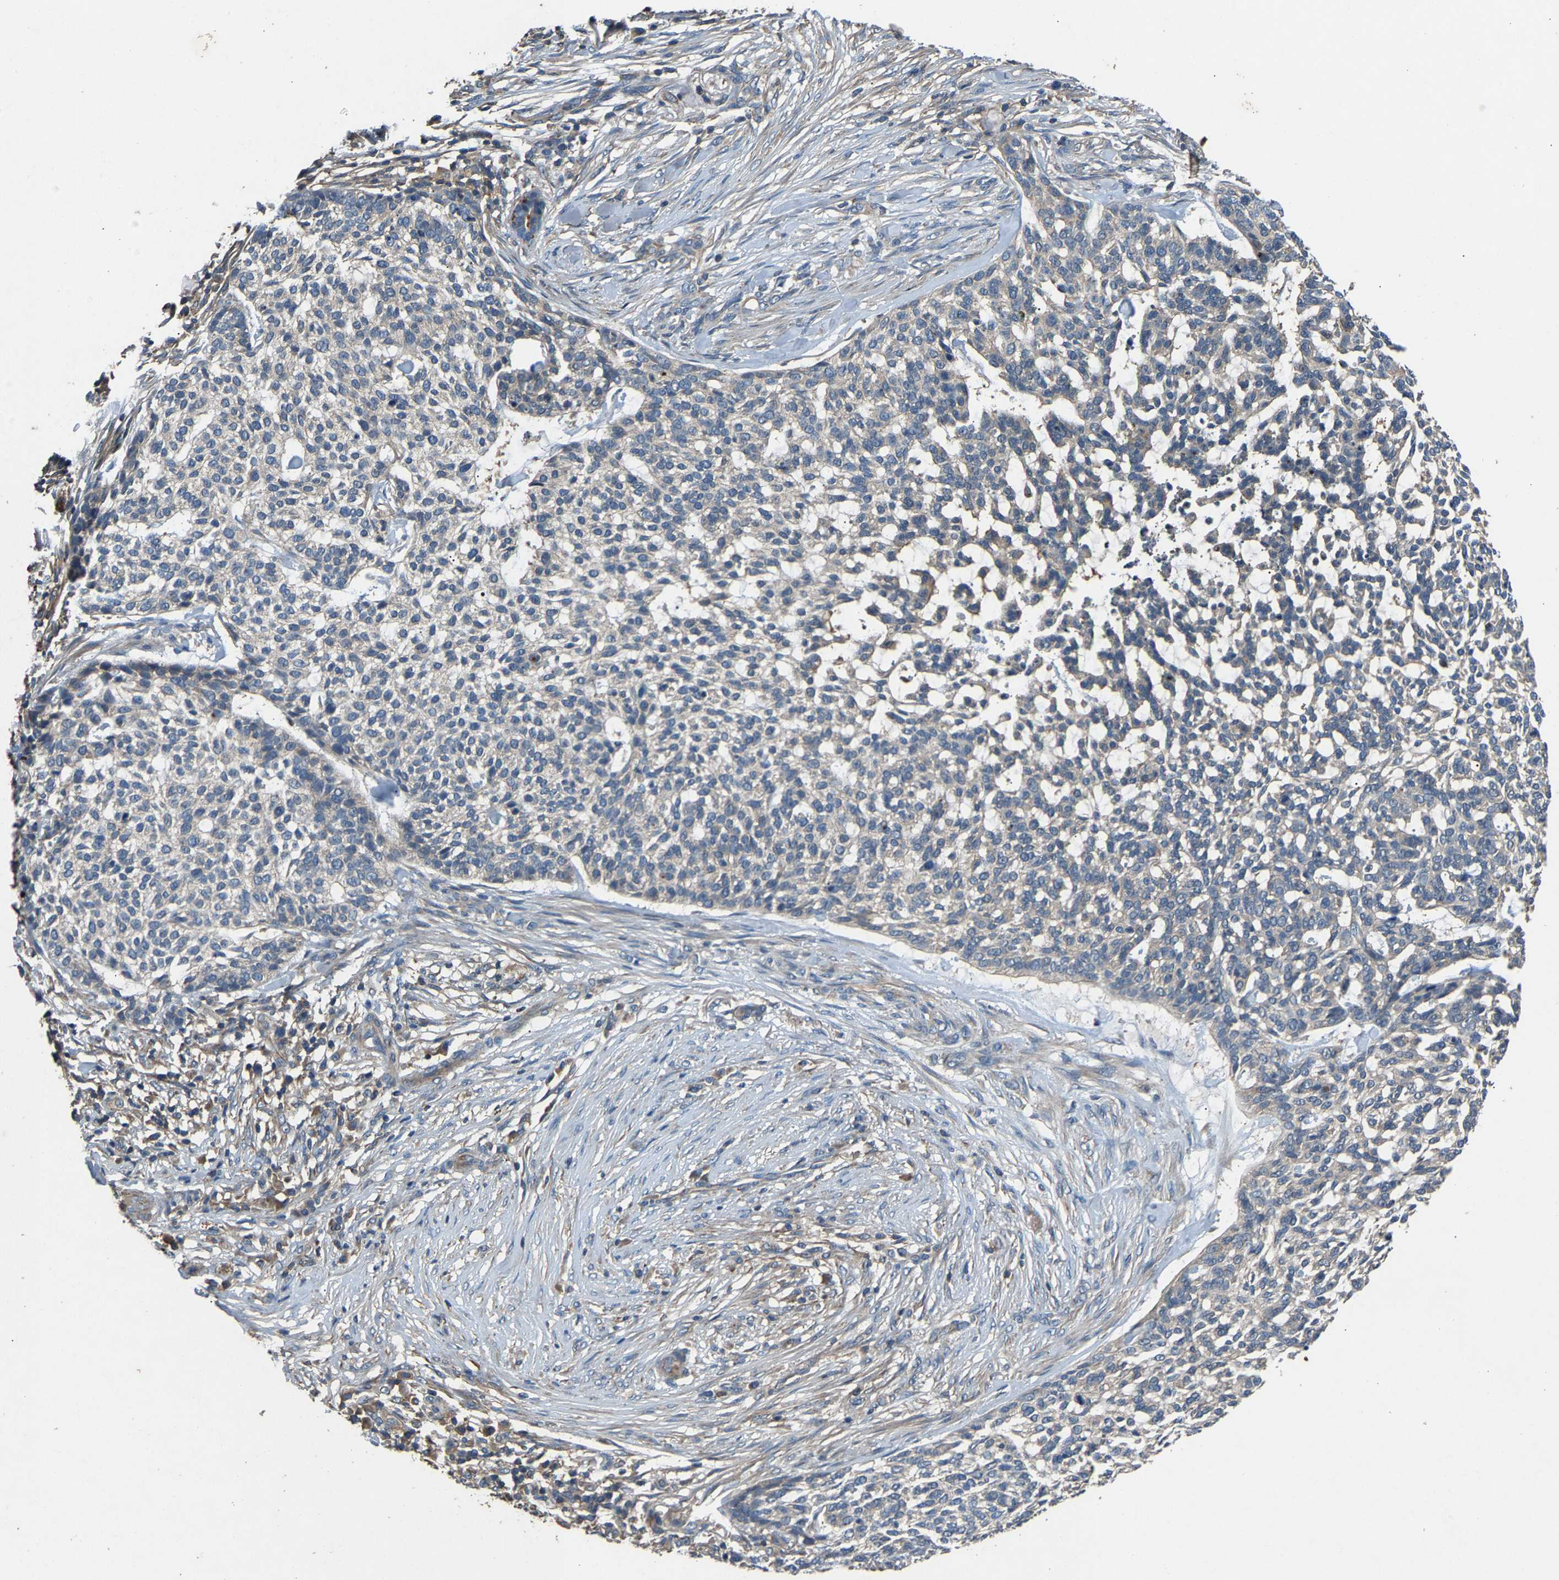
{"staining": {"intensity": "negative", "quantity": "none", "location": "none"}, "tissue": "skin cancer", "cell_type": "Tumor cells", "image_type": "cancer", "snomed": [{"axis": "morphology", "description": "Basal cell carcinoma"}, {"axis": "topography", "description": "Skin"}], "caption": "High power microscopy micrograph of an immunohistochemistry (IHC) photomicrograph of skin cancer (basal cell carcinoma), revealing no significant expression in tumor cells. (Immunohistochemistry (ihc), brightfield microscopy, high magnification).", "gene": "PPID", "patient": {"sex": "female", "age": 64}}